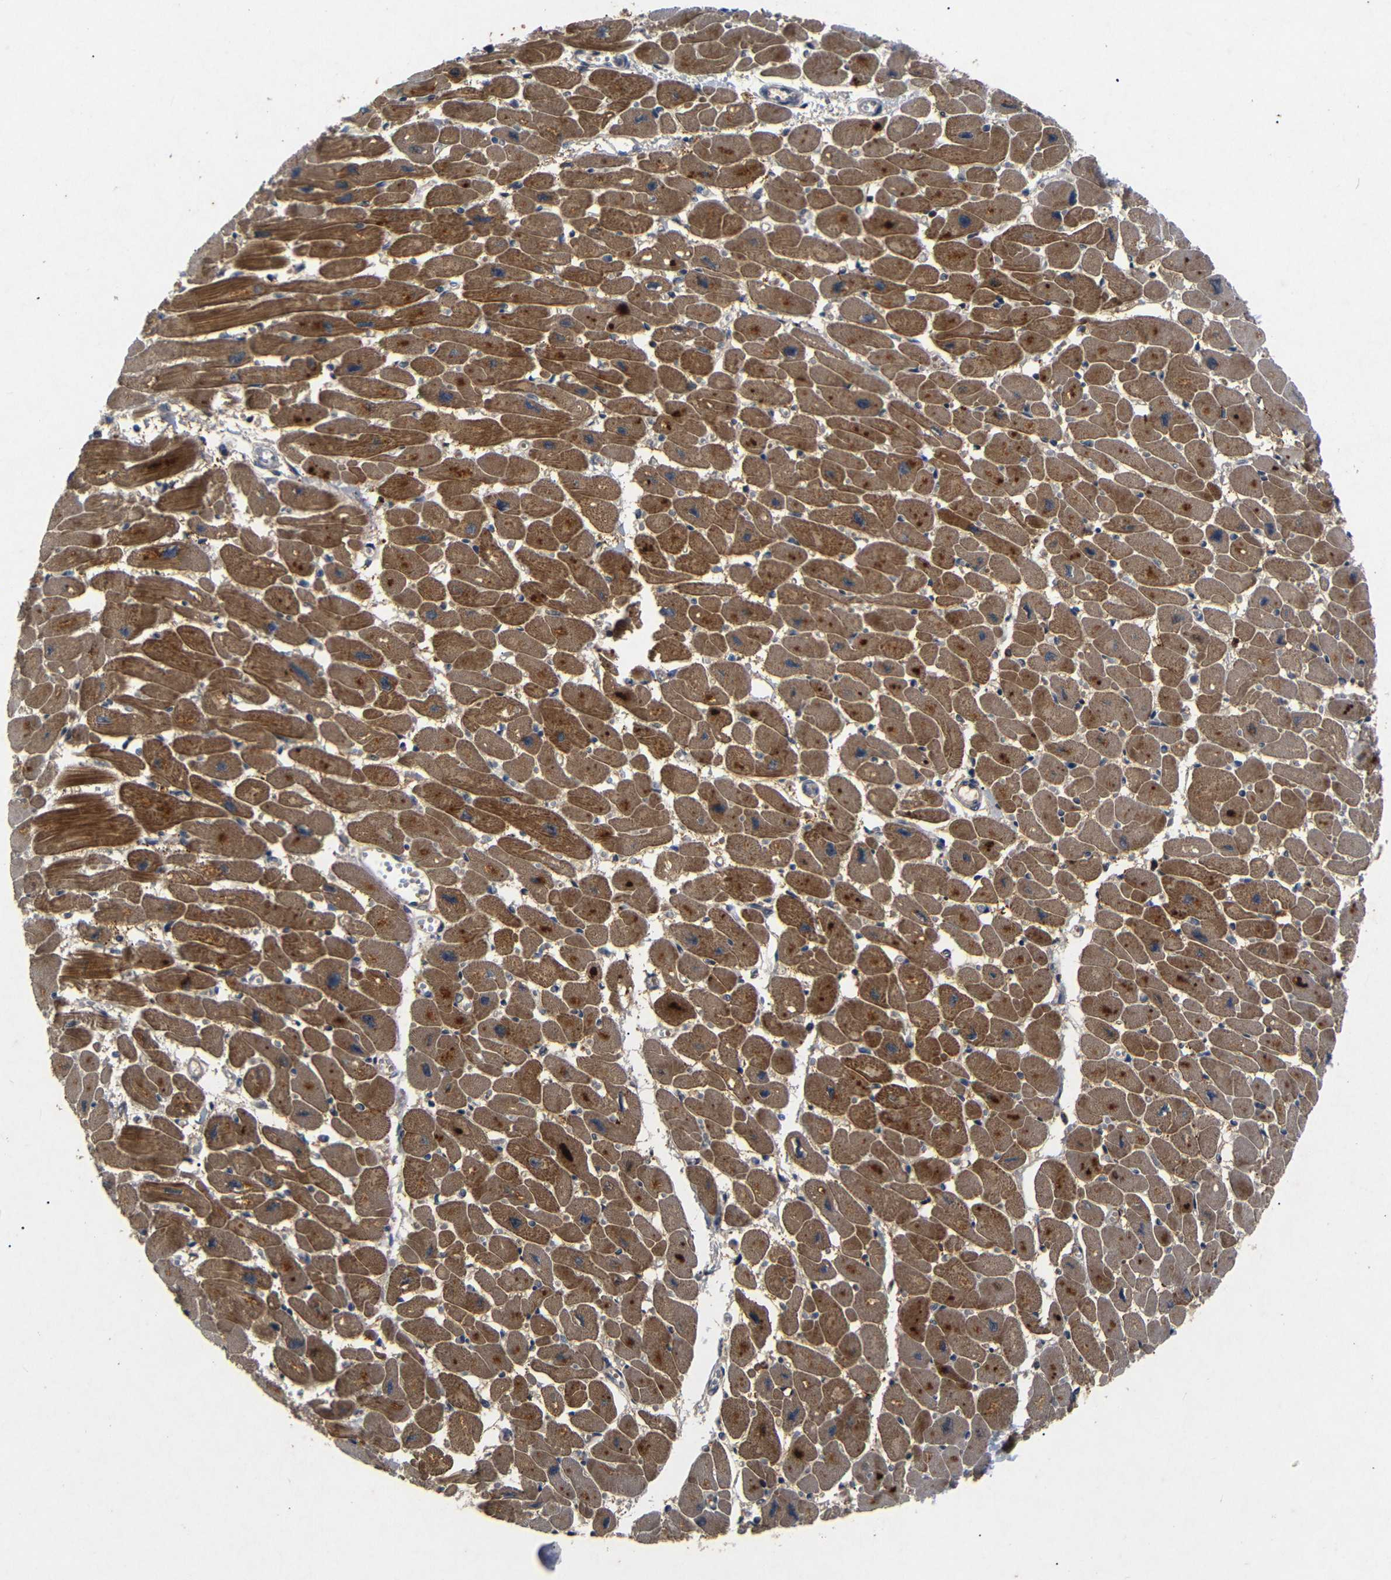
{"staining": {"intensity": "moderate", "quantity": ">75%", "location": "cytoplasmic/membranous"}, "tissue": "heart muscle", "cell_type": "Cardiomyocytes", "image_type": "normal", "snomed": [{"axis": "morphology", "description": "Normal tissue, NOS"}, {"axis": "topography", "description": "Heart"}], "caption": "IHC photomicrograph of unremarkable heart muscle: heart muscle stained using immunohistochemistry exhibits medium levels of moderate protein expression localized specifically in the cytoplasmic/membranous of cardiomyocytes, appearing as a cytoplasmic/membranous brown color.", "gene": "PARN", "patient": {"sex": "female", "age": 54}}